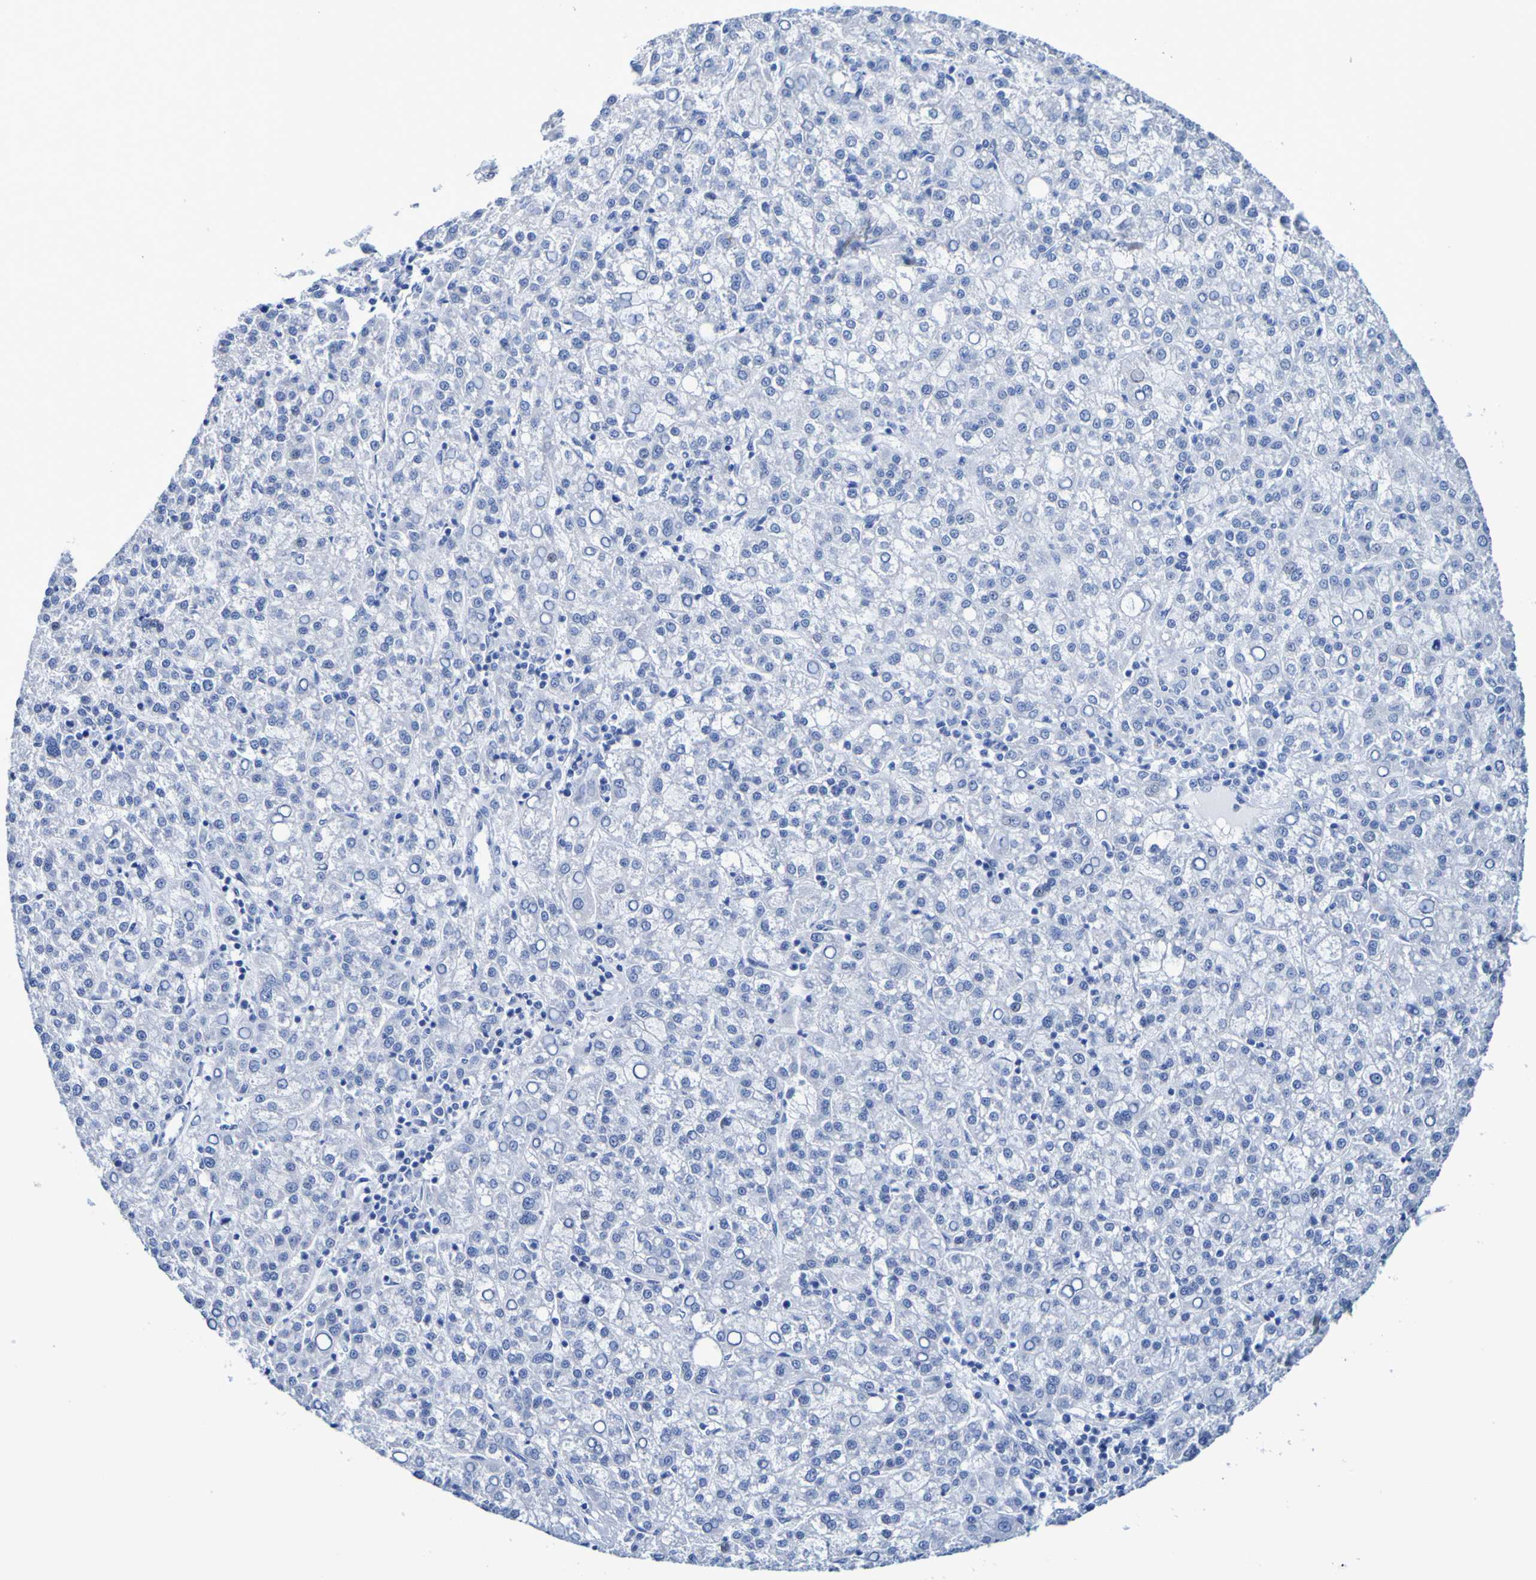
{"staining": {"intensity": "negative", "quantity": "none", "location": "none"}, "tissue": "liver cancer", "cell_type": "Tumor cells", "image_type": "cancer", "snomed": [{"axis": "morphology", "description": "Carcinoma, Hepatocellular, NOS"}, {"axis": "topography", "description": "Liver"}], "caption": "Immunohistochemistry (IHC) photomicrograph of neoplastic tissue: human liver cancer stained with DAB displays no significant protein expression in tumor cells.", "gene": "DPEP1", "patient": {"sex": "female", "age": 58}}